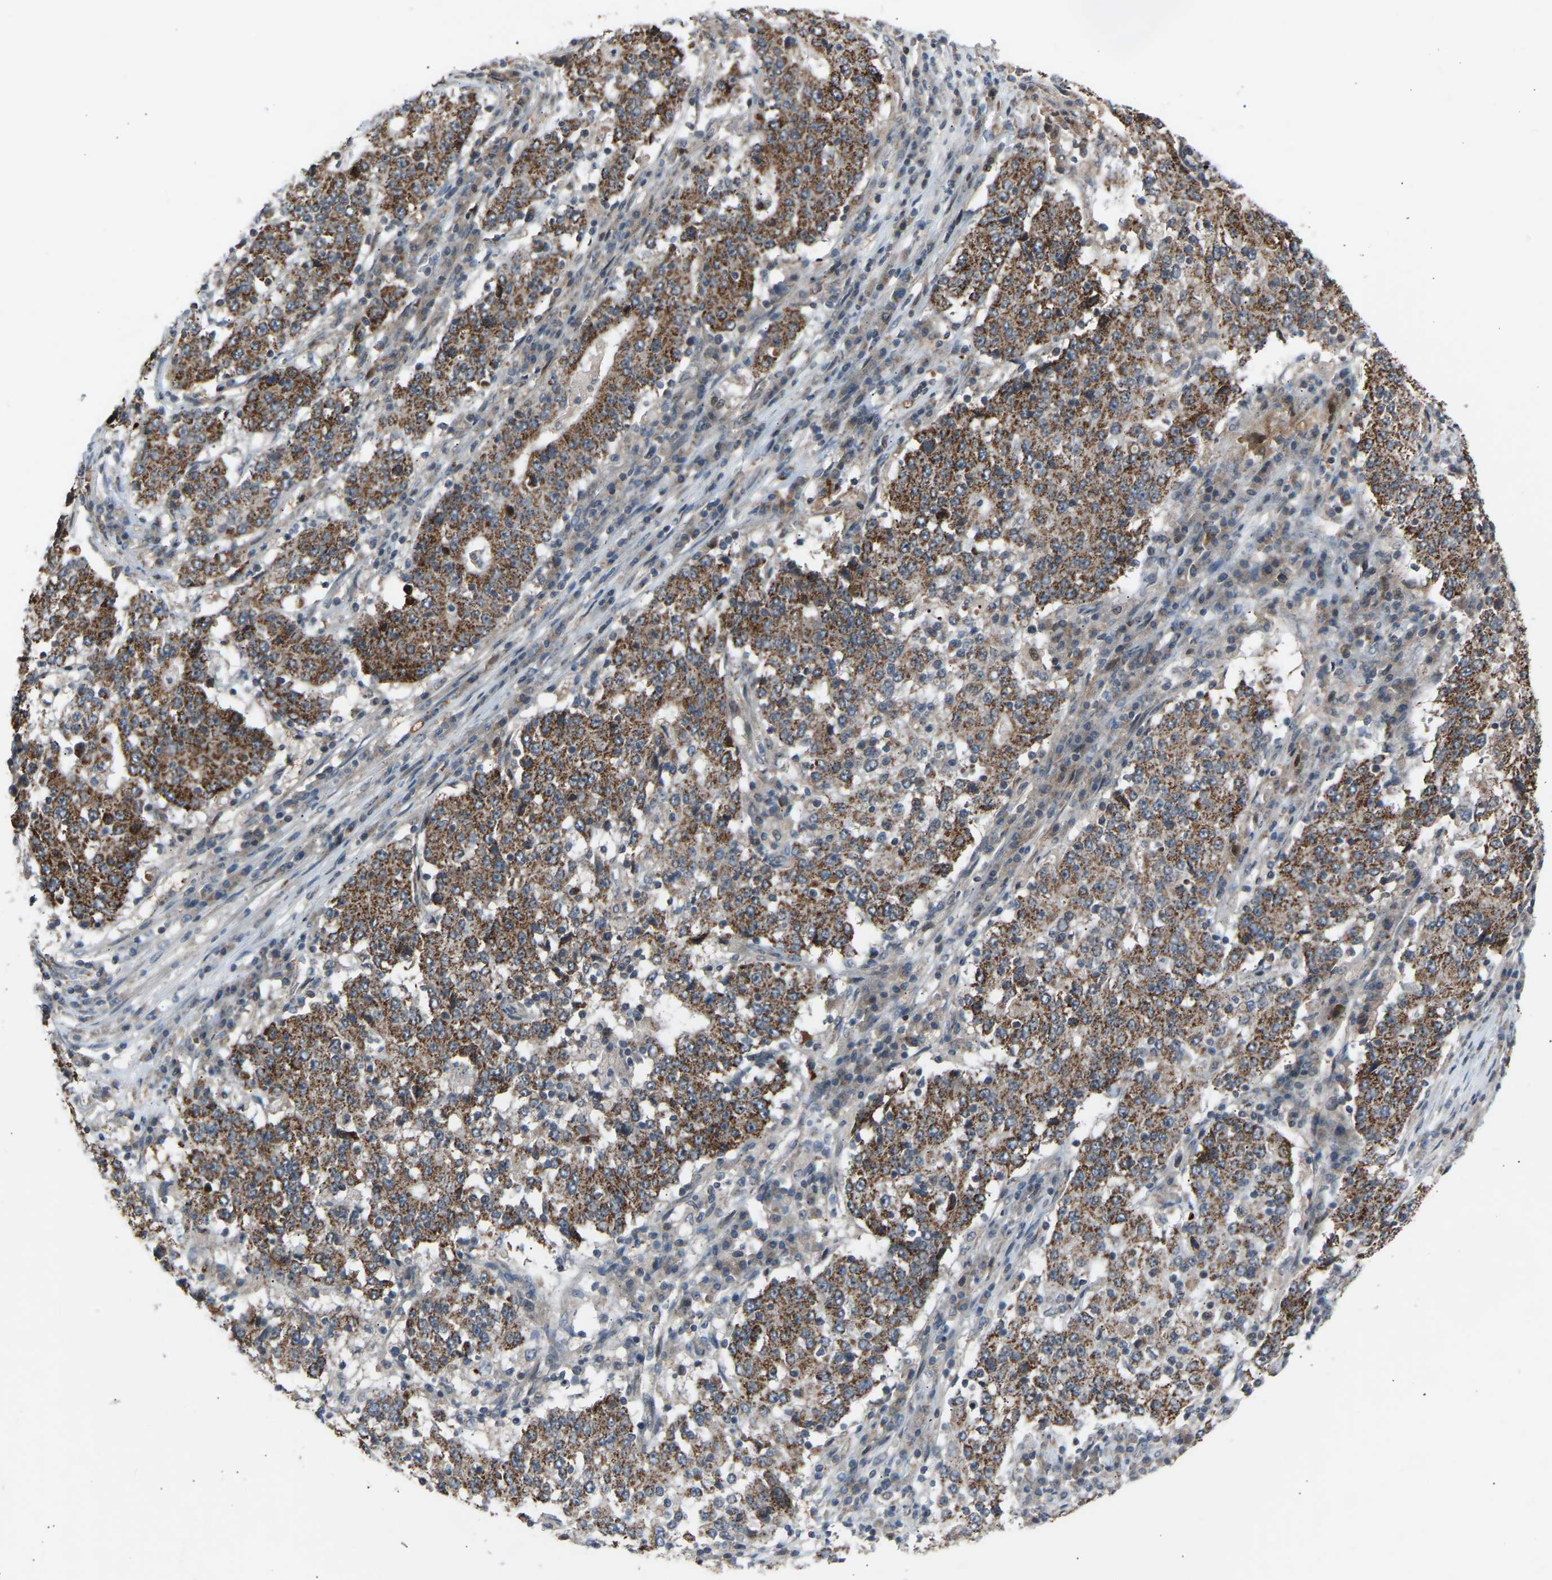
{"staining": {"intensity": "moderate", "quantity": ">75%", "location": "cytoplasmic/membranous"}, "tissue": "stomach cancer", "cell_type": "Tumor cells", "image_type": "cancer", "snomed": [{"axis": "morphology", "description": "Adenocarcinoma, NOS"}, {"axis": "topography", "description": "Stomach"}], "caption": "Adenocarcinoma (stomach) stained with DAB (3,3'-diaminobenzidine) IHC reveals medium levels of moderate cytoplasmic/membranous staining in approximately >75% of tumor cells.", "gene": "SLIRP", "patient": {"sex": "male", "age": 59}}